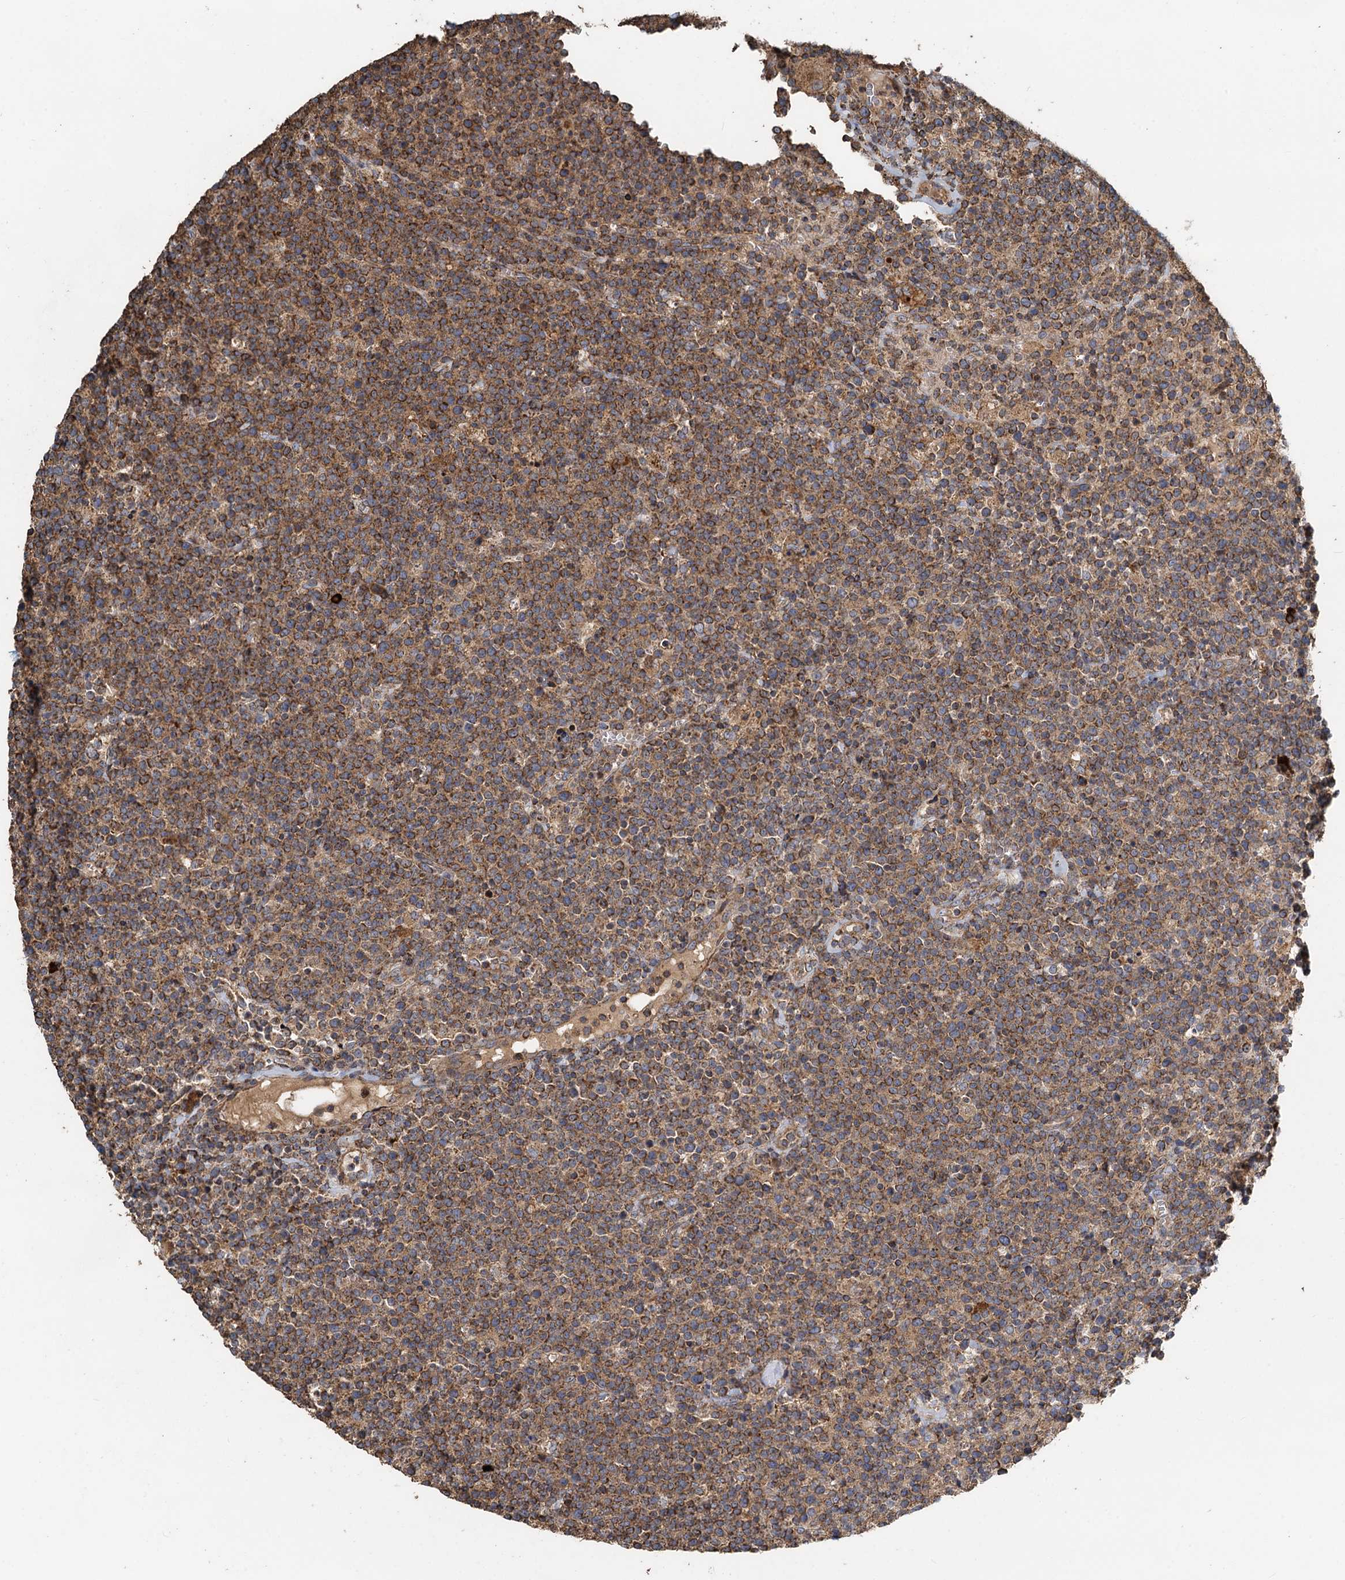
{"staining": {"intensity": "moderate", "quantity": ">75%", "location": "cytoplasmic/membranous"}, "tissue": "lymphoma", "cell_type": "Tumor cells", "image_type": "cancer", "snomed": [{"axis": "morphology", "description": "Malignant lymphoma, non-Hodgkin's type, High grade"}, {"axis": "topography", "description": "Lymph node"}], "caption": "A histopathology image of human high-grade malignant lymphoma, non-Hodgkin's type stained for a protein reveals moderate cytoplasmic/membranous brown staining in tumor cells.", "gene": "SDS", "patient": {"sex": "male", "age": 61}}